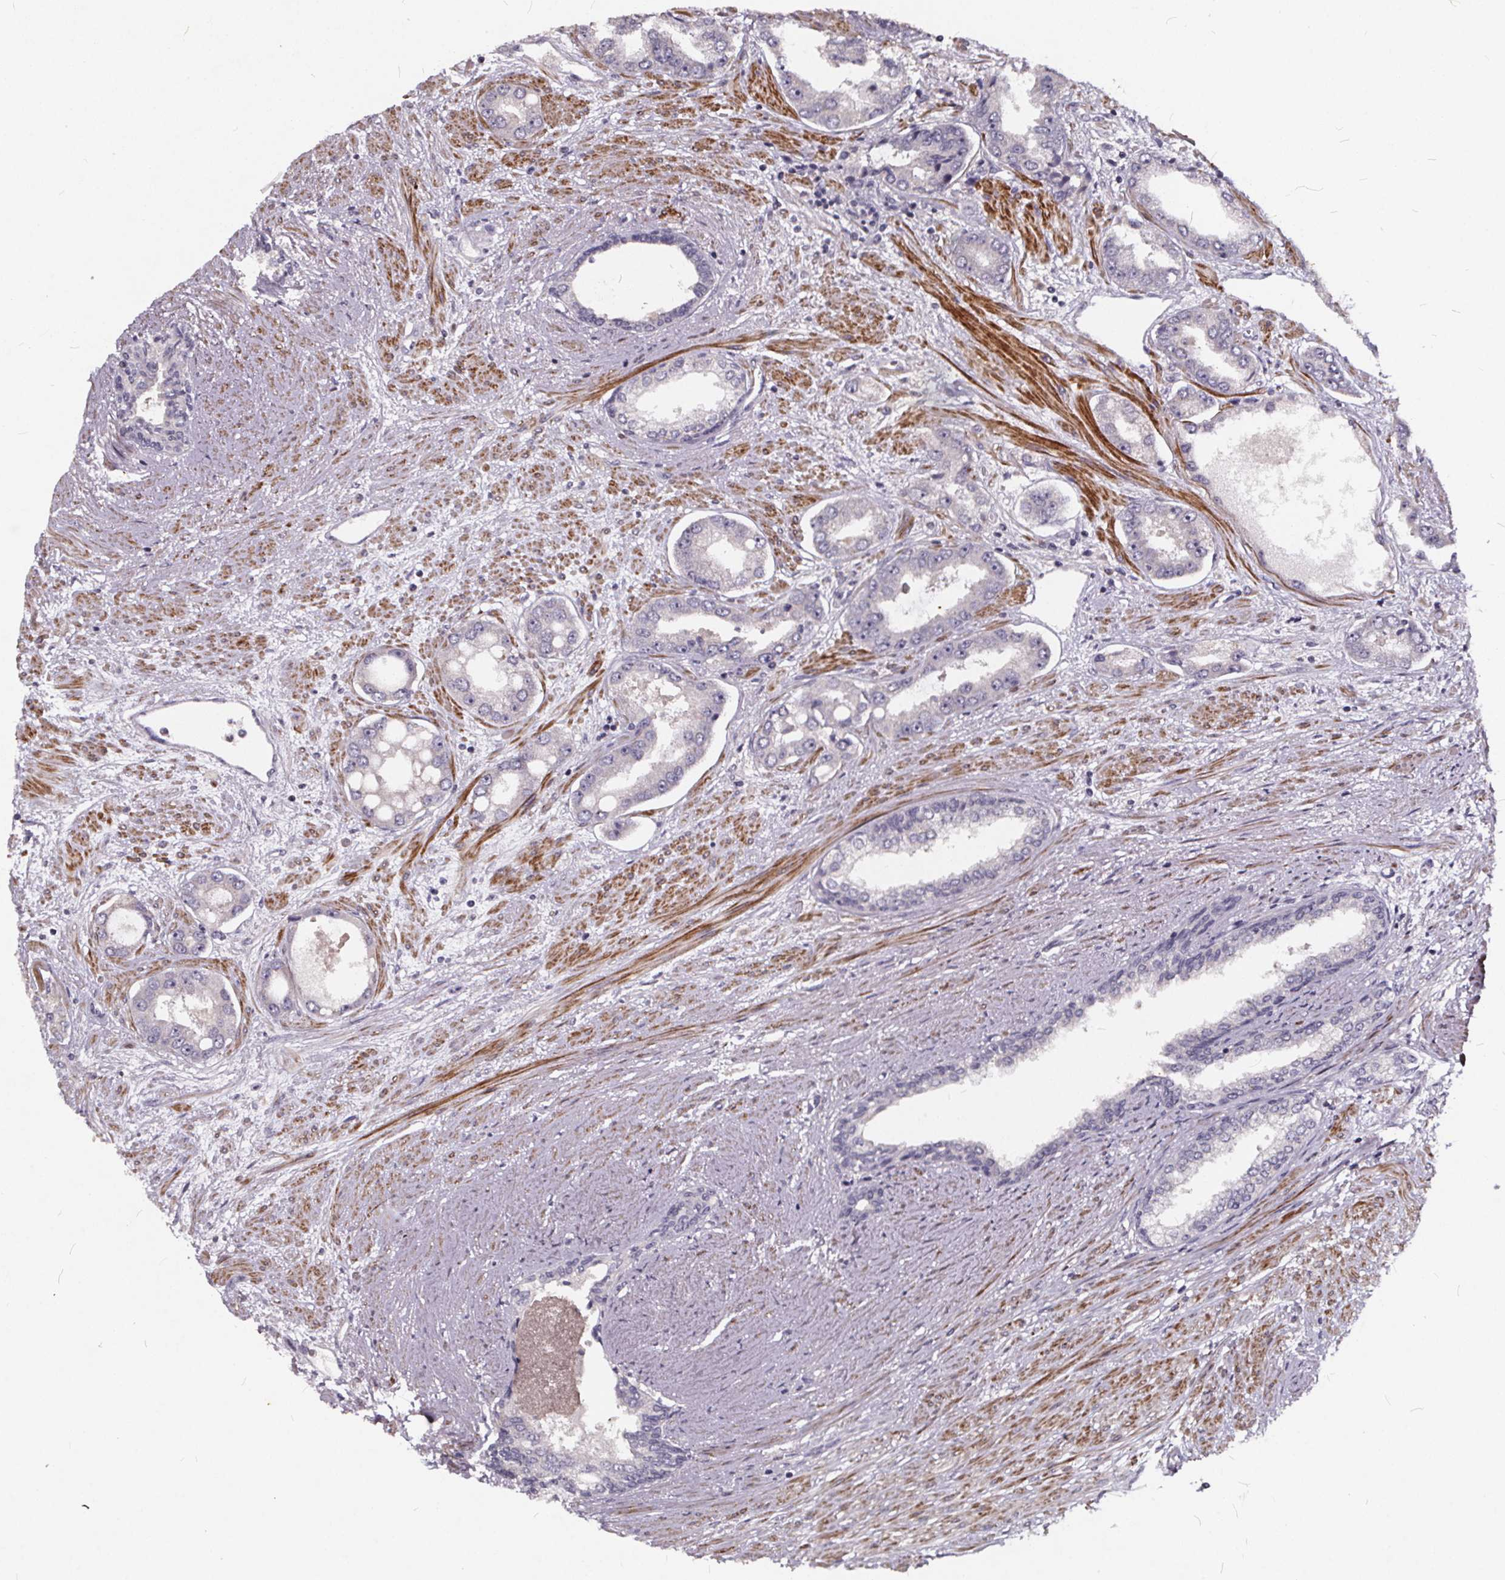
{"staining": {"intensity": "negative", "quantity": "none", "location": "none"}, "tissue": "prostate cancer", "cell_type": "Tumor cells", "image_type": "cancer", "snomed": [{"axis": "morphology", "description": "Adenocarcinoma, Low grade"}, {"axis": "topography", "description": "Prostate"}], "caption": "Protein analysis of prostate cancer exhibits no significant positivity in tumor cells.", "gene": "TSPAN14", "patient": {"sex": "male", "age": 60}}